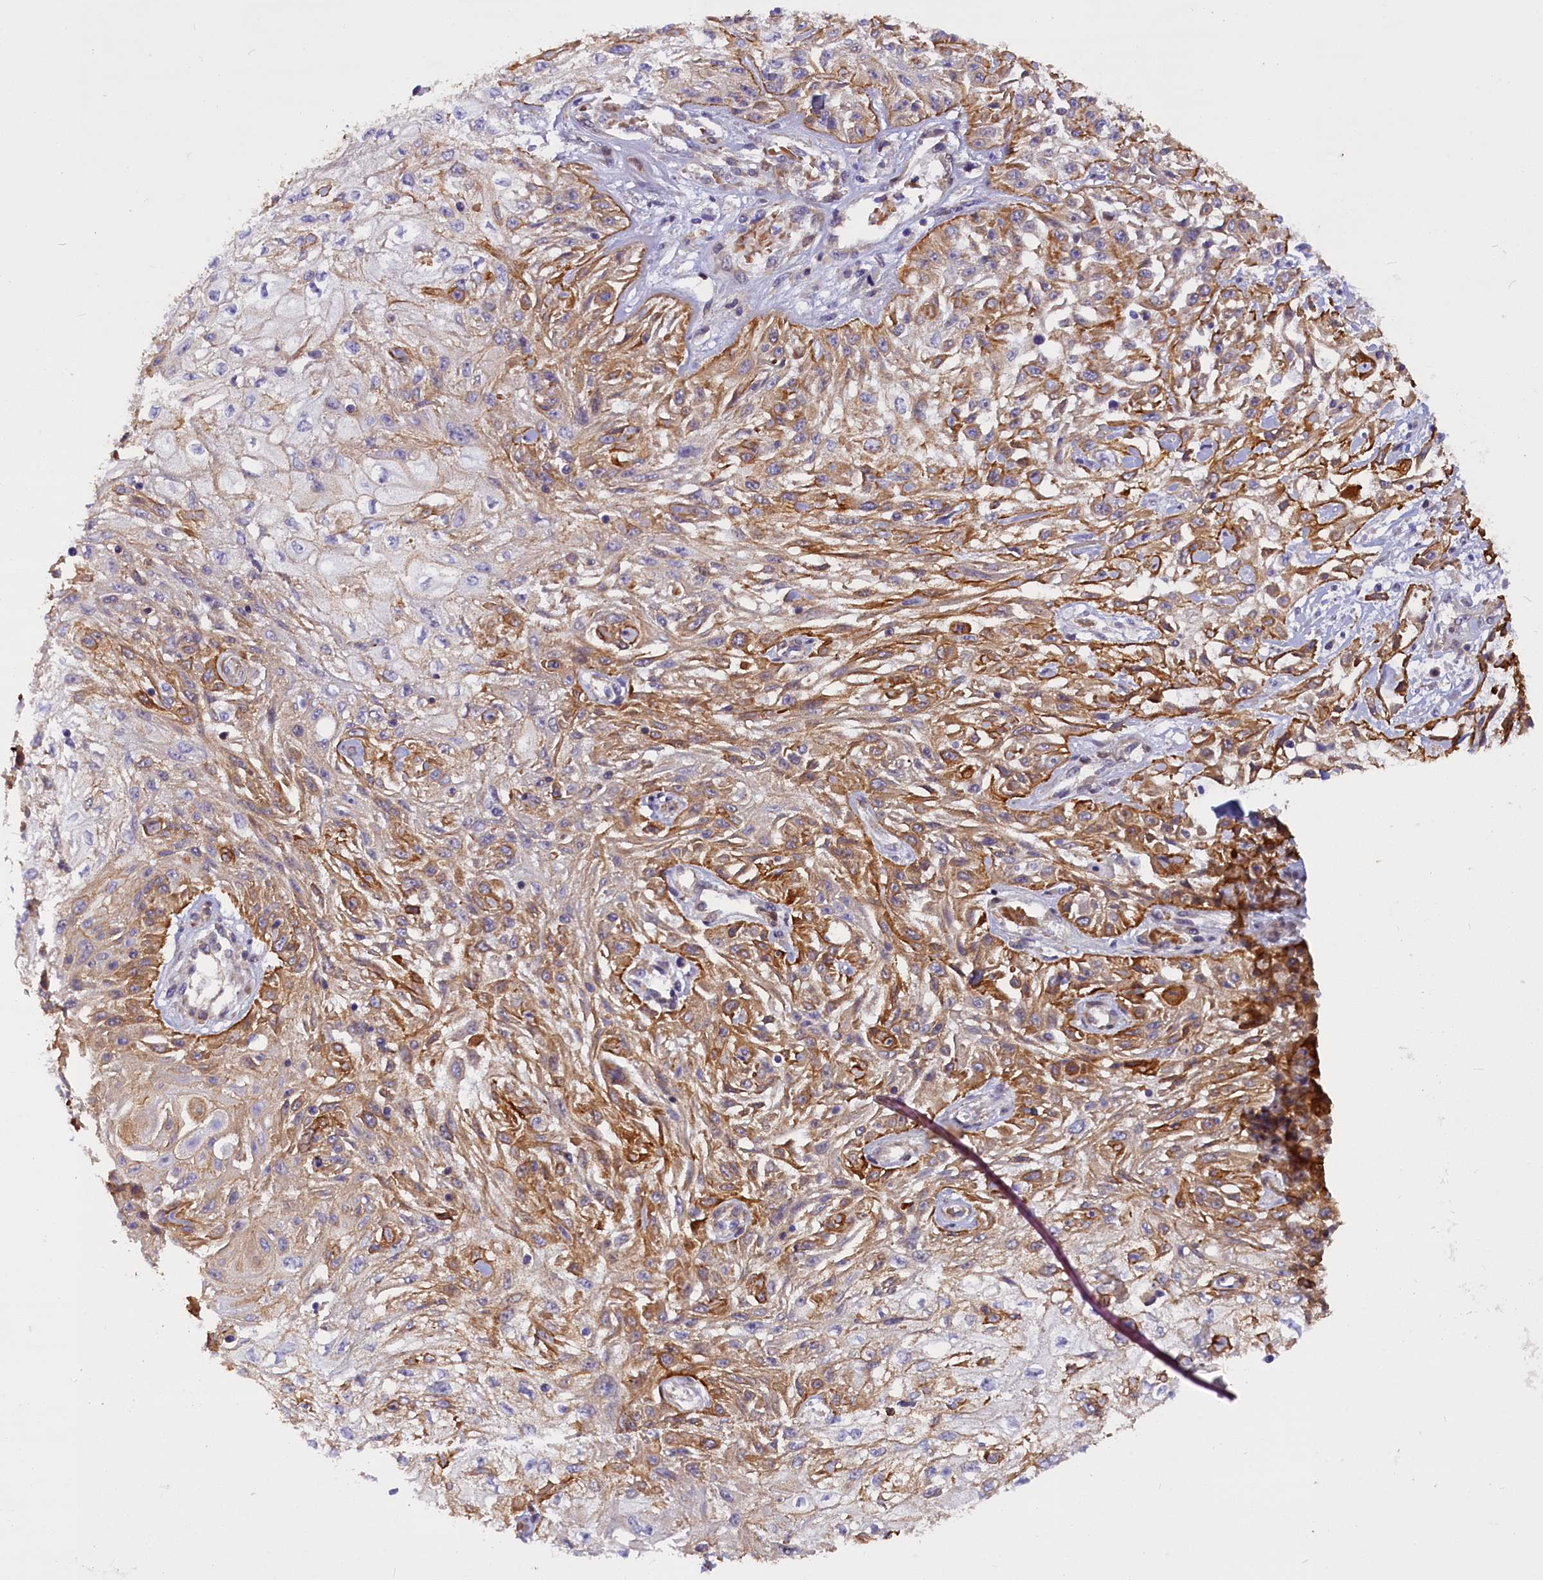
{"staining": {"intensity": "negative", "quantity": "none", "location": "none"}, "tissue": "skin cancer", "cell_type": "Tumor cells", "image_type": "cancer", "snomed": [{"axis": "morphology", "description": "Squamous cell carcinoma, NOS"}, {"axis": "morphology", "description": "Squamous cell carcinoma, metastatic, NOS"}, {"axis": "topography", "description": "Skin"}, {"axis": "topography", "description": "Lymph node"}], "caption": "A photomicrograph of human skin squamous cell carcinoma is negative for staining in tumor cells. (Brightfield microscopy of DAB (3,3'-diaminobenzidine) immunohistochemistry (IHC) at high magnification).", "gene": "MED20", "patient": {"sex": "male", "age": 75}}